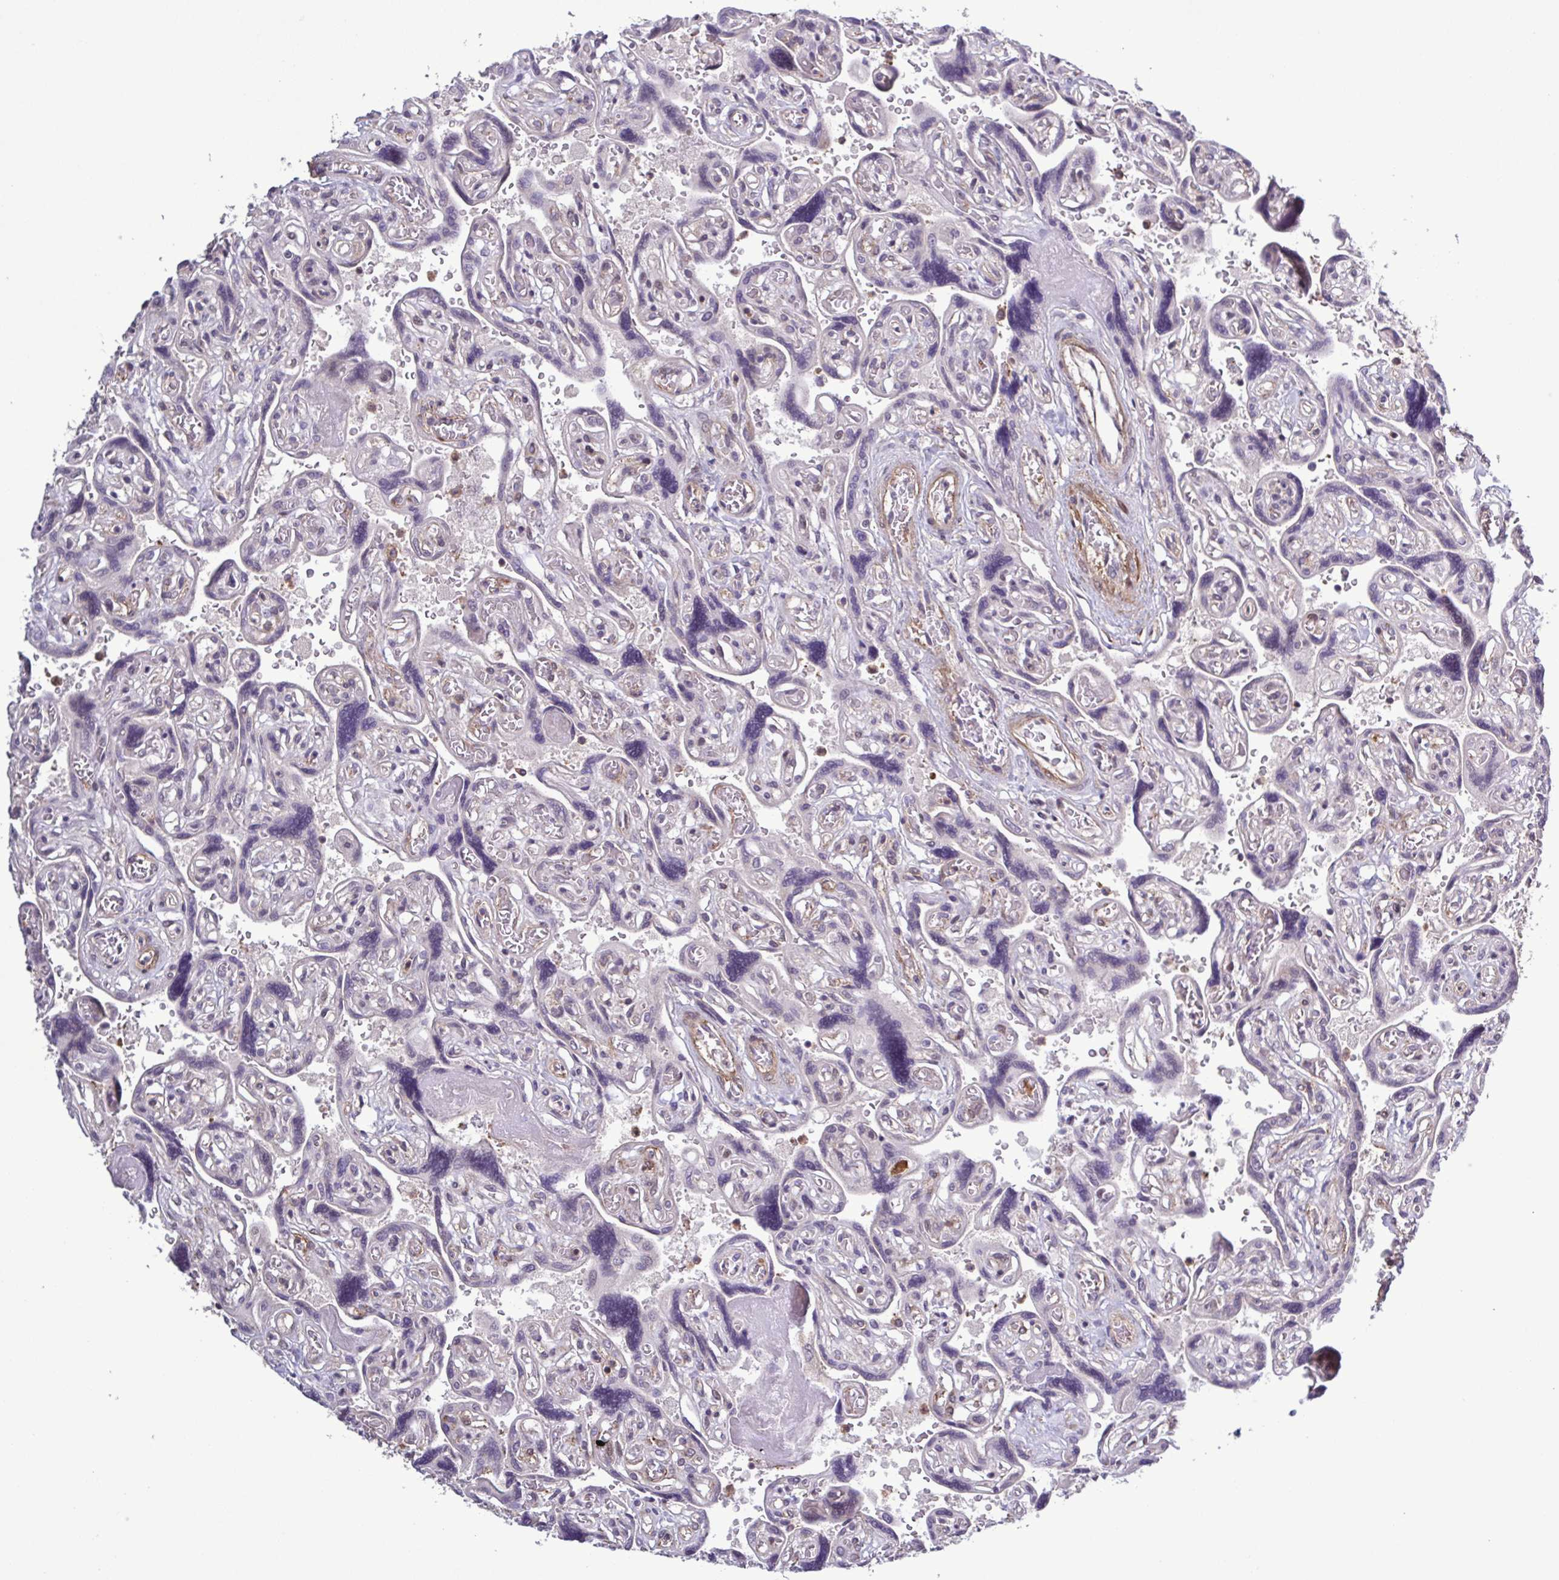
{"staining": {"intensity": "moderate", "quantity": ">75%", "location": "cytoplasmic/membranous"}, "tissue": "placenta", "cell_type": "Decidual cells", "image_type": "normal", "snomed": [{"axis": "morphology", "description": "Normal tissue, NOS"}, {"axis": "topography", "description": "Placenta"}], "caption": "Immunohistochemistry (IHC) (DAB (3,3'-diaminobenzidine)) staining of benign placenta reveals moderate cytoplasmic/membranous protein expression in about >75% of decidual cells.", "gene": "ZNF200", "patient": {"sex": "female", "age": 32}}